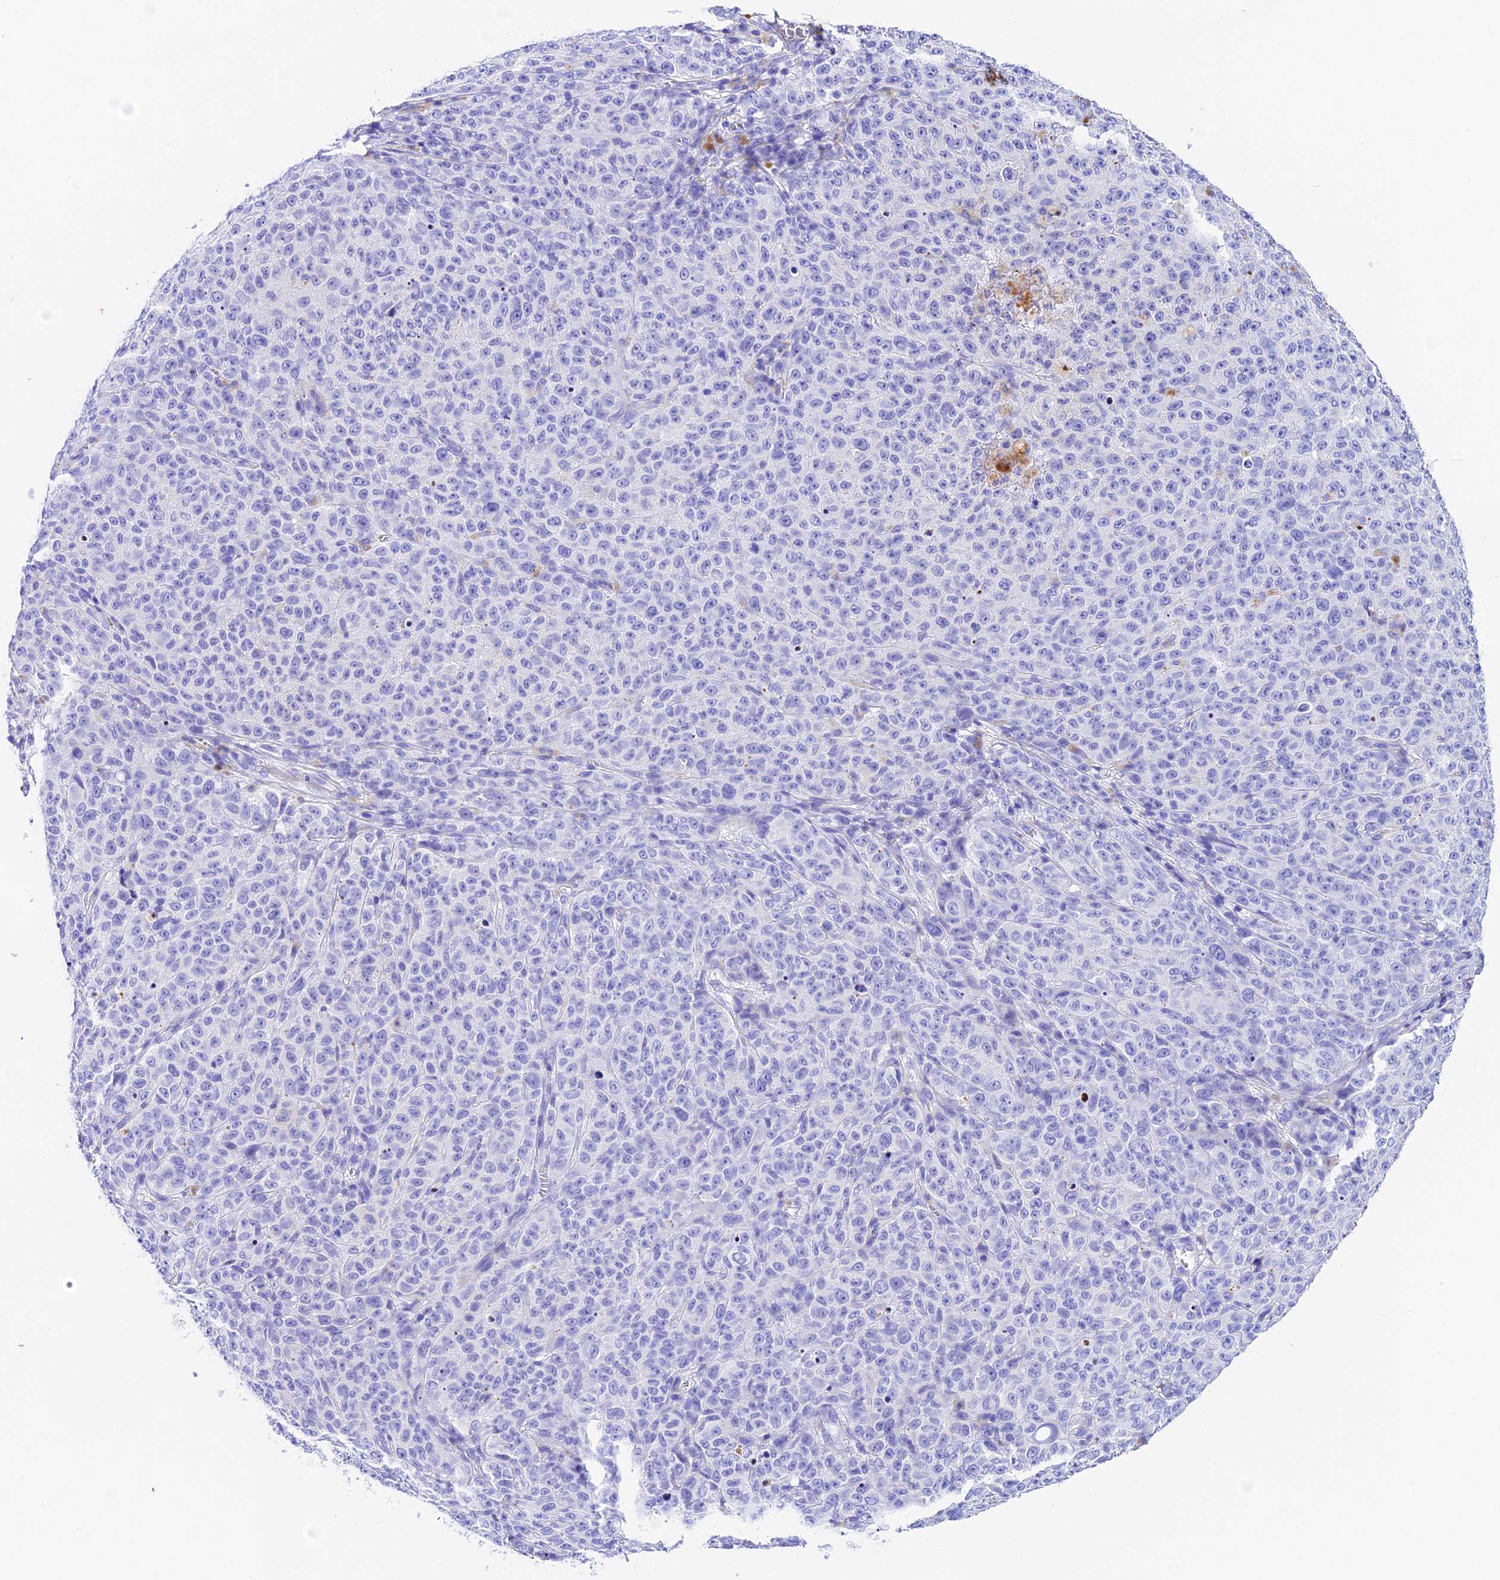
{"staining": {"intensity": "negative", "quantity": "none", "location": "none"}, "tissue": "melanoma", "cell_type": "Tumor cells", "image_type": "cancer", "snomed": [{"axis": "morphology", "description": "Malignant melanoma, NOS"}, {"axis": "topography", "description": "Skin"}], "caption": "A micrograph of malignant melanoma stained for a protein exhibits no brown staining in tumor cells.", "gene": "PSG11", "patient": {"sex": "female", "age": 82}}